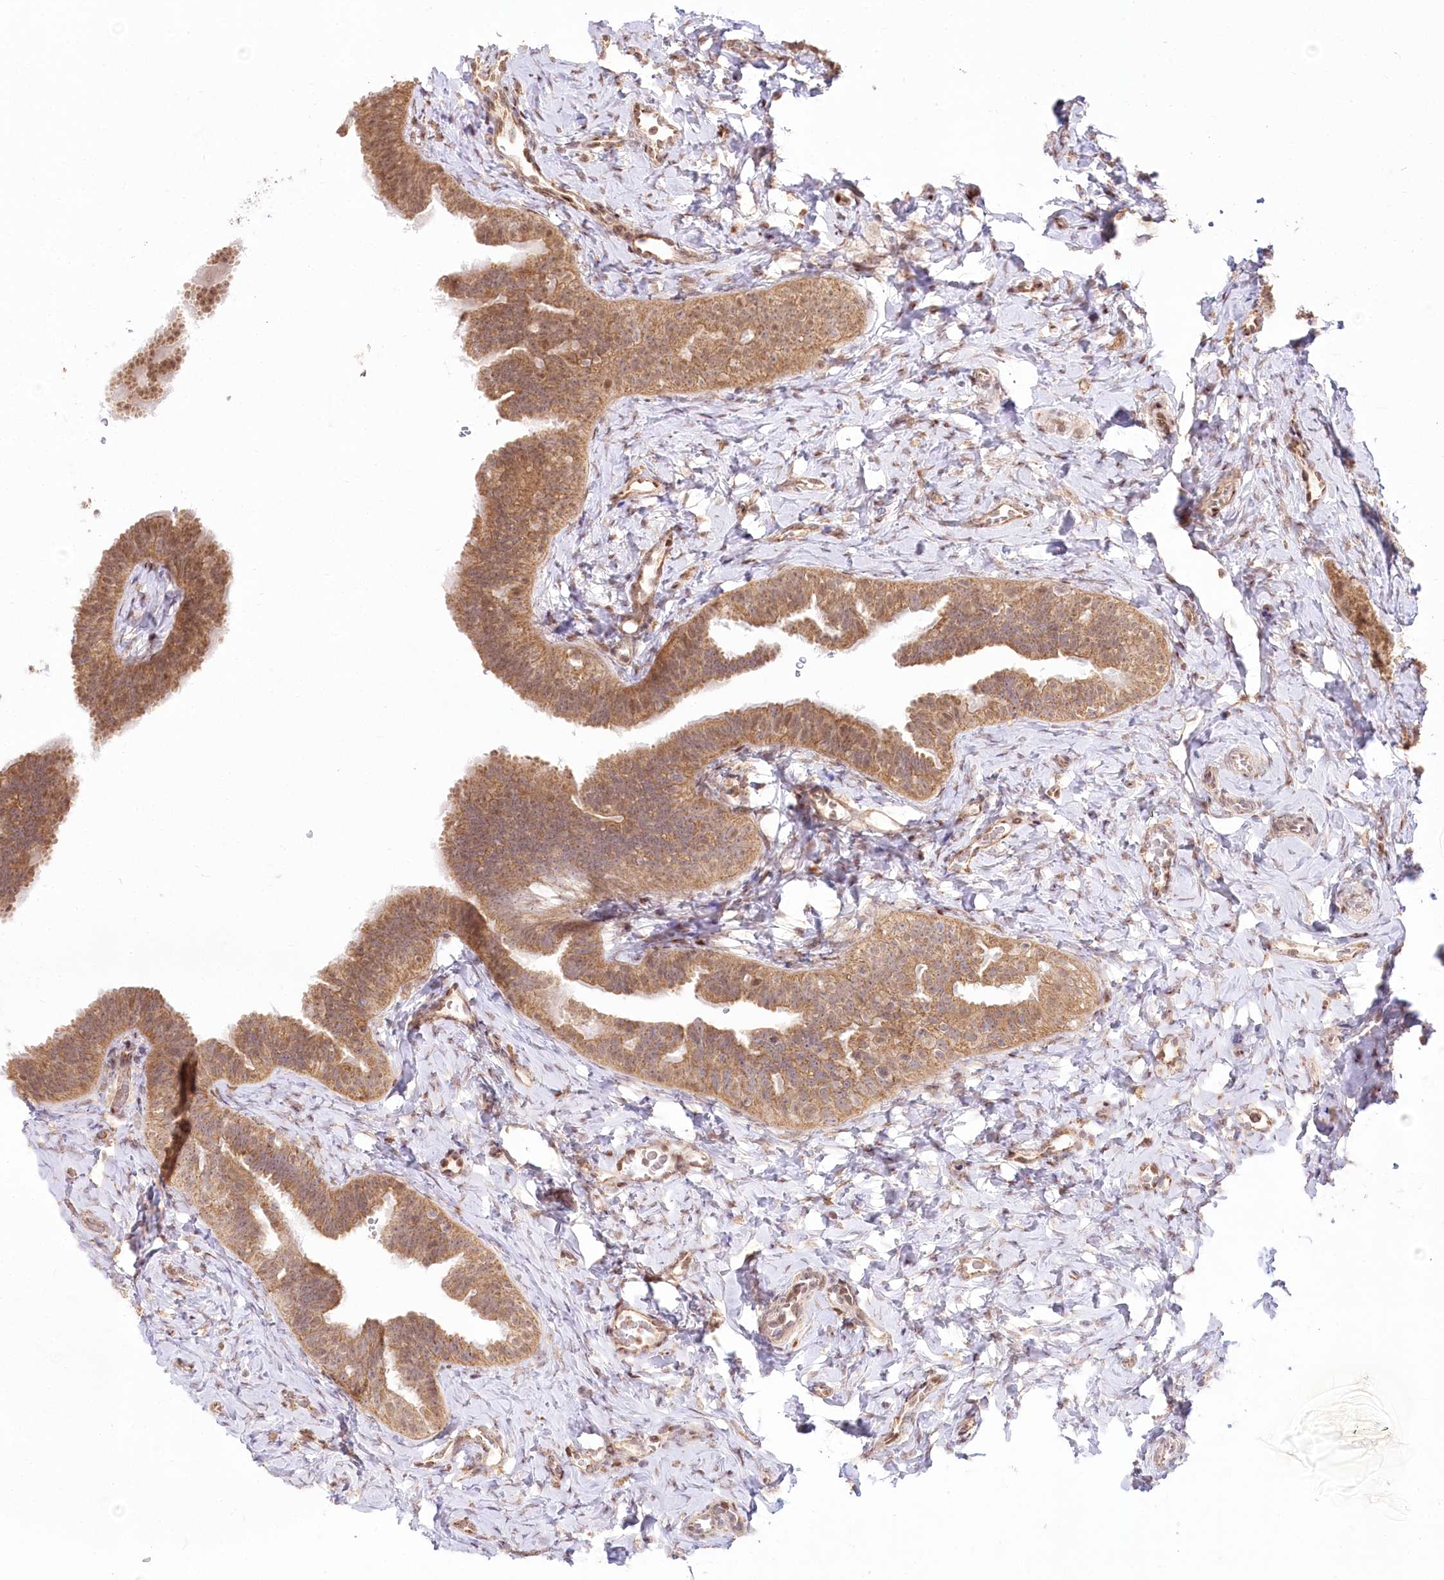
{"staining": {"intensity": "moderate", "quantity": ">75%", "location": "cytoplasmic/membranous,nuclear"}, "tissue": "fallopian tube", "cell_type": "Glandular cells", "image_type": "normal", "snomed": [{"axis": "morphology", "description": "Normal tissue, NOS"}, {"axis": "topography", "description": "Fallopian tube"}], "caption": "Fallopian tube stained with DAB (3,3'-diaminobenzidine) immunohistochemistry displays medium levels of moderate cytoplasmic/membranous,nuclear positivity in approximately >75% of glandular cells. The protein is stained brown, and the nuclei are stained in blue (DAB IHC with brightfield microscopy, high magnification).", "gene": "PYURF", "patient": {"sex": "female", "age": 39}}